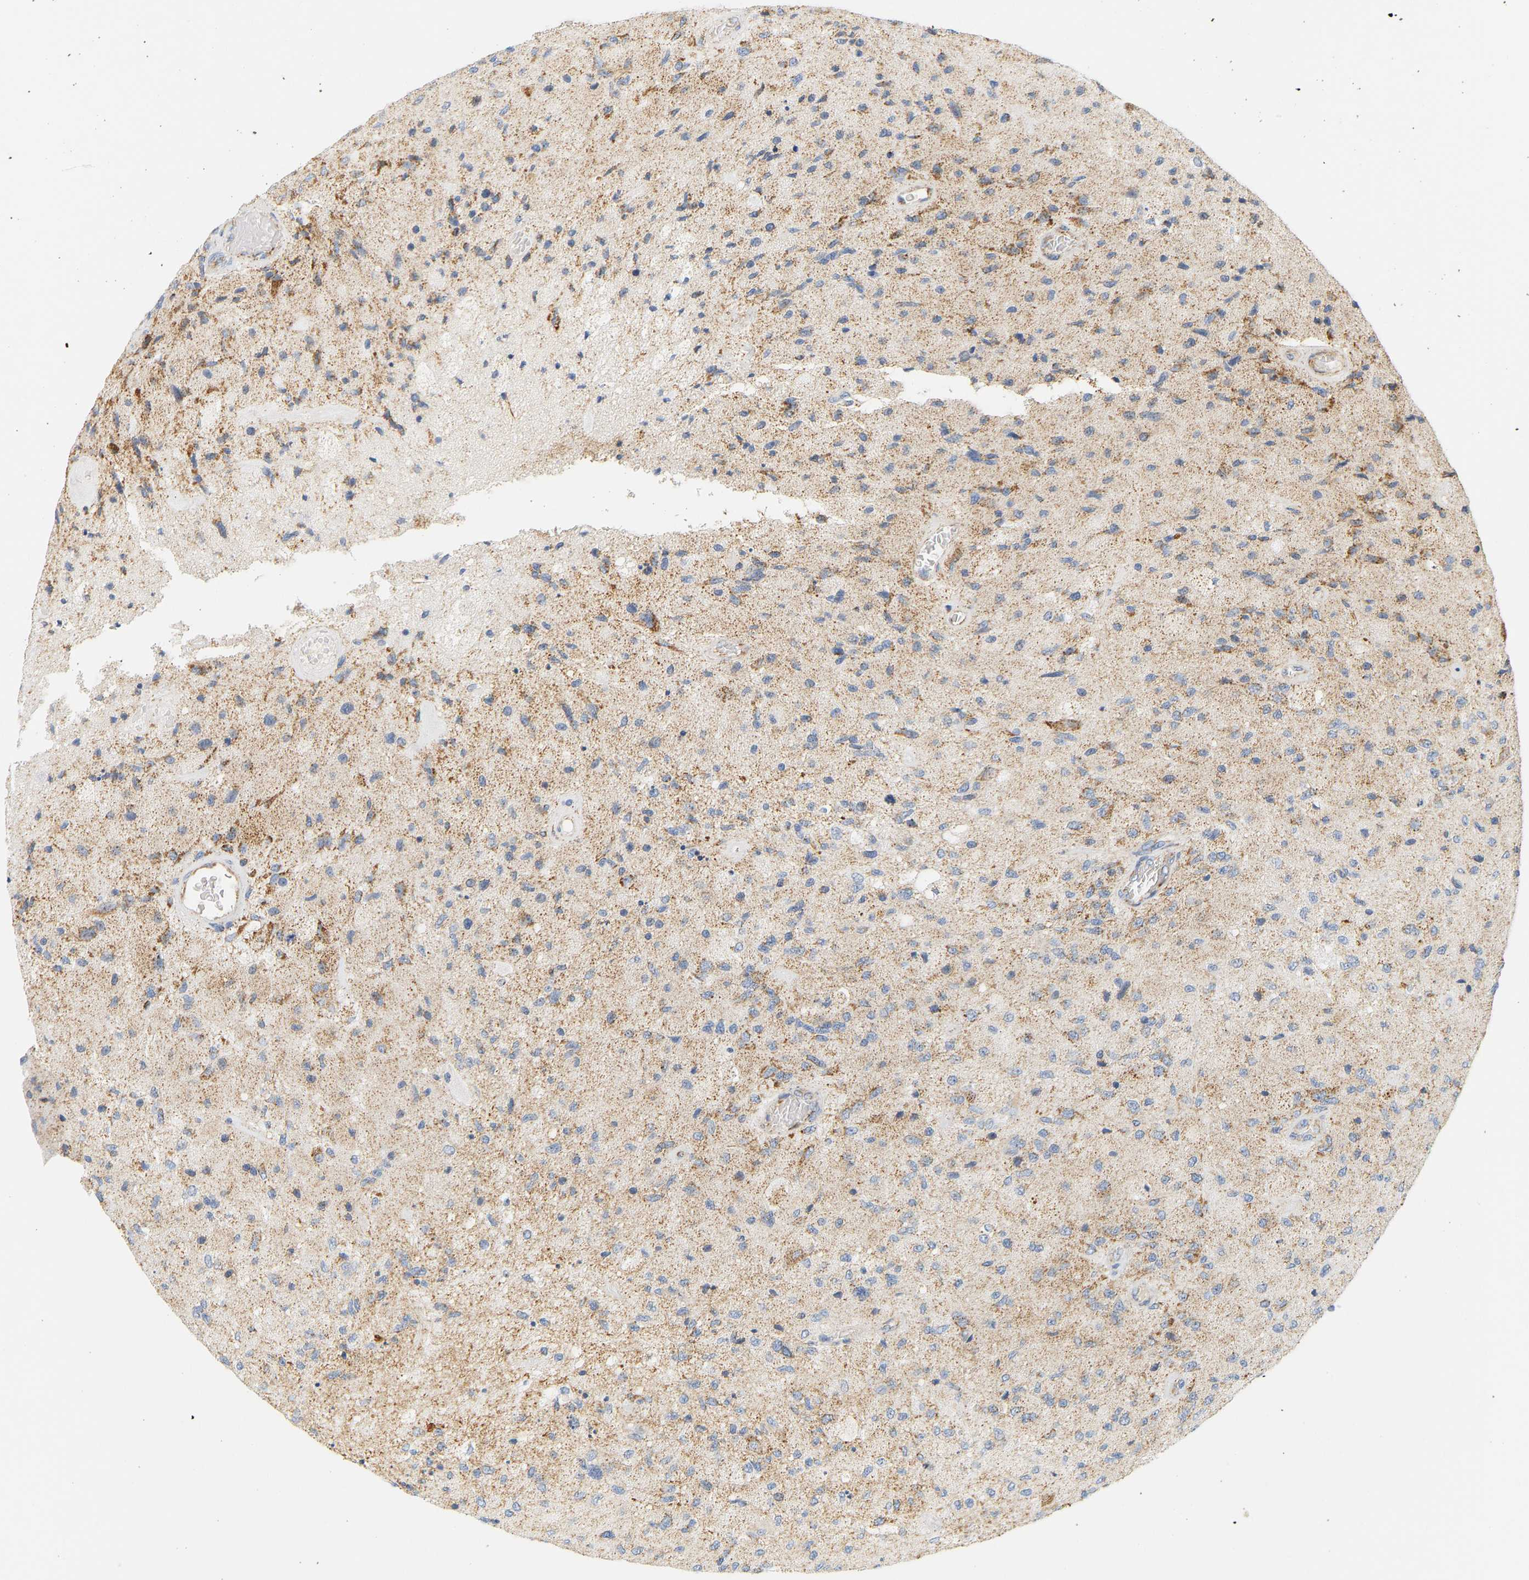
{"staining": {"intensity": "moderate", "quantity": ">75%", "location": "cytoplasmic/membranous"}, "tissue": "glioma", "cell_type": "Tumor cells", "image_type": "cancer", "snomed": [{"axis": "morphology", "description": "Normal tissue, NOS"}, {"axis": "morphology", "description": "Glioma, malignant, High grade"}, {"axis": "topography", "description": "Cerebral cortex"}], "caption": "Immunohistochemical staining of human malignant glioma (high-grade) demonstrates medium levels of moderate cytoplasmic/membranous expression in about >75% of tumor cells. (DAB (3,3'-diaminobenzidine) IHC, brown staining for protein, blue staining for nuclei).", "gene": "GRPEL2", "patient": {"sex": "male", "age": 77}}